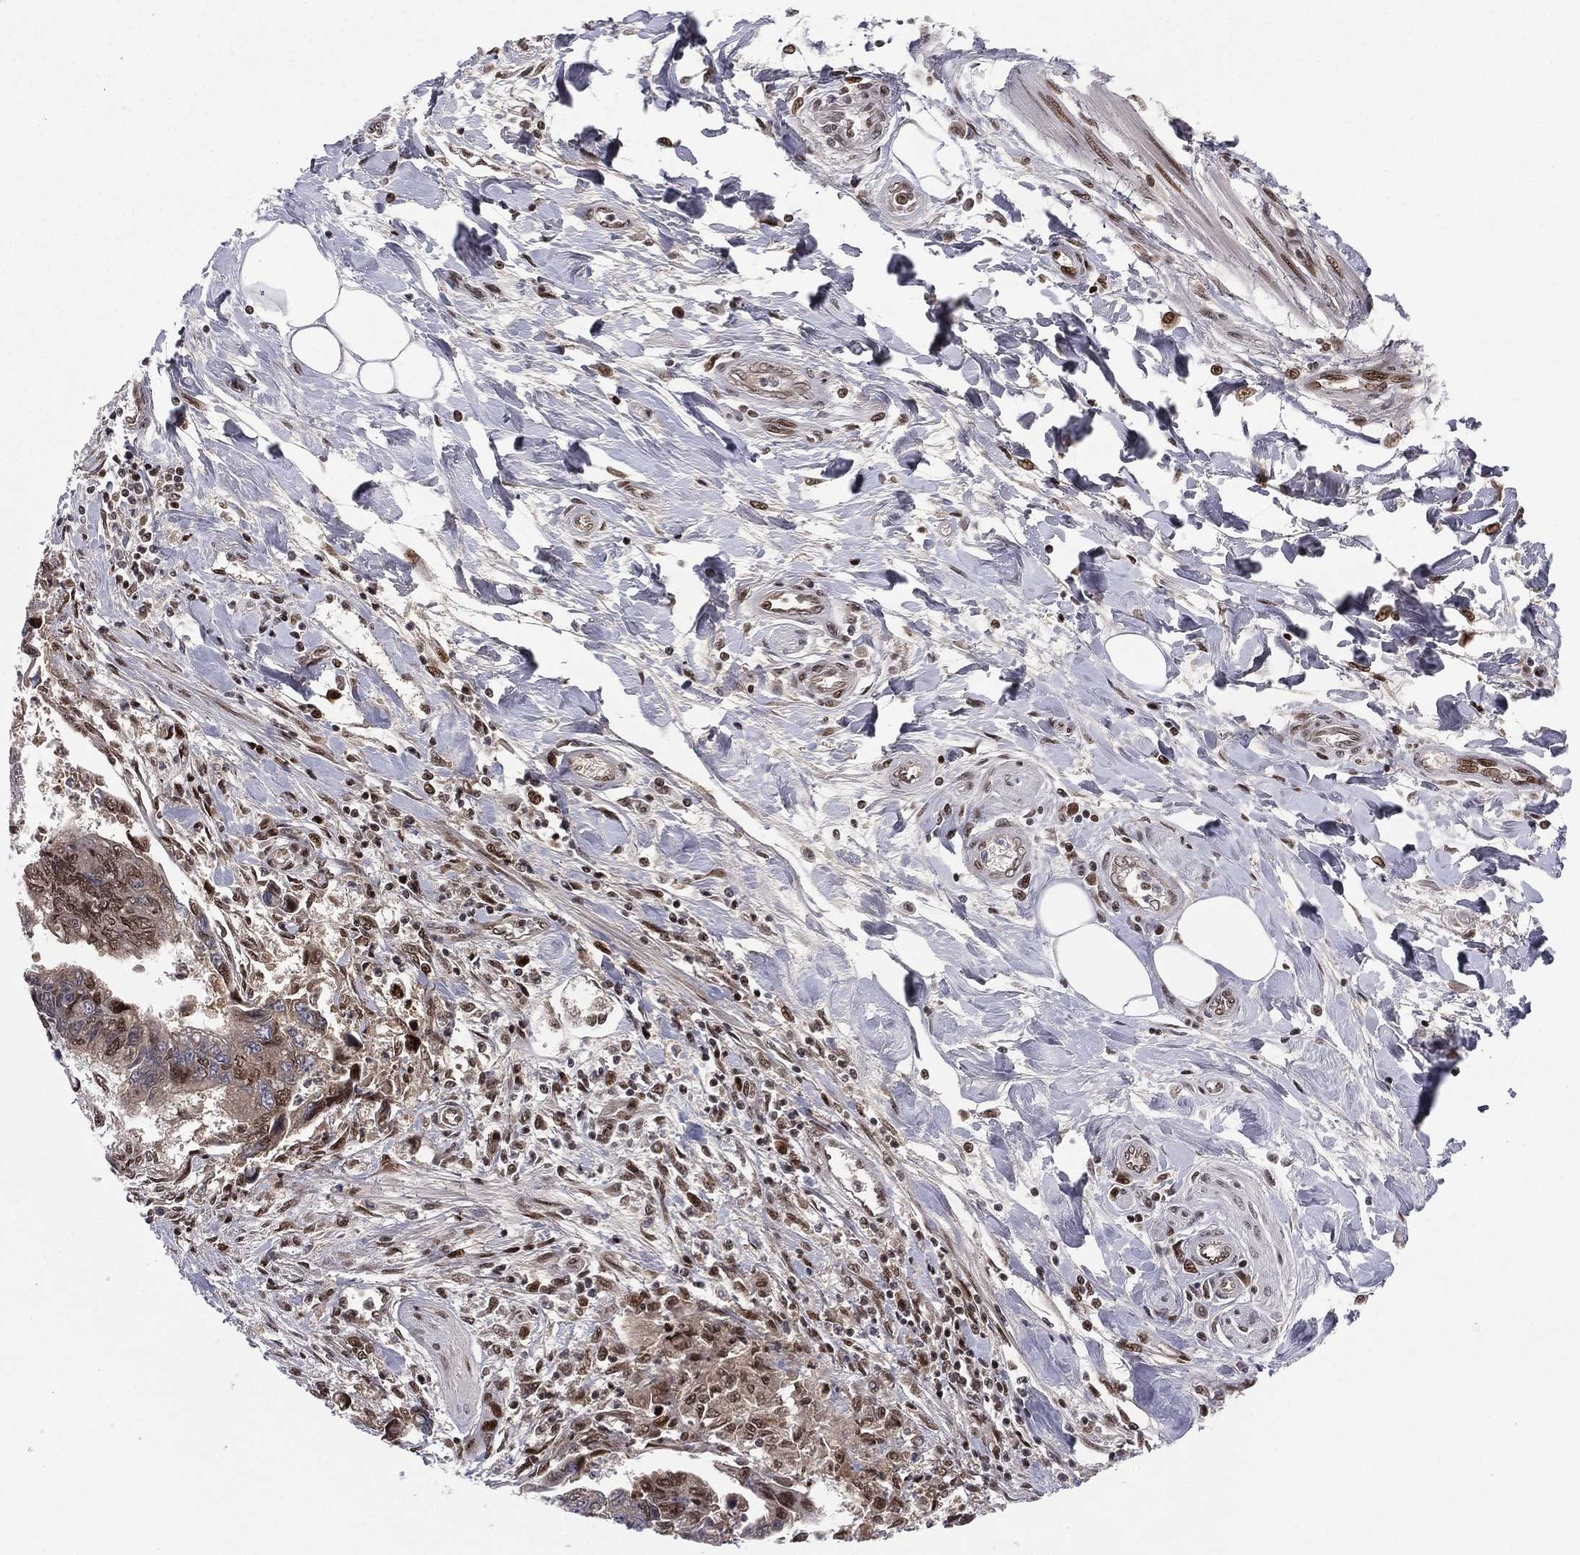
{"staining": {"intensity": "moderate", "quantity": "<25%", "location": "nuclear"}, "tissue": "colorectal cancer", "cell_type": "Tumor cells", "image_type": "cancer", "snomed": [{"axis": "morphology", "description": "Adenocarcinoma, NOS"}, {"axis": "topography", "description": "Colon"}], "caption": "This is an image of immunohistochemistry (IHC) staining of colorectal cancer (adenocarcinoma), which shows moderate expression in the nuclear of tumor cells.", "gene": "RTF1", "patient": {"sex": "female", "age": 65}}